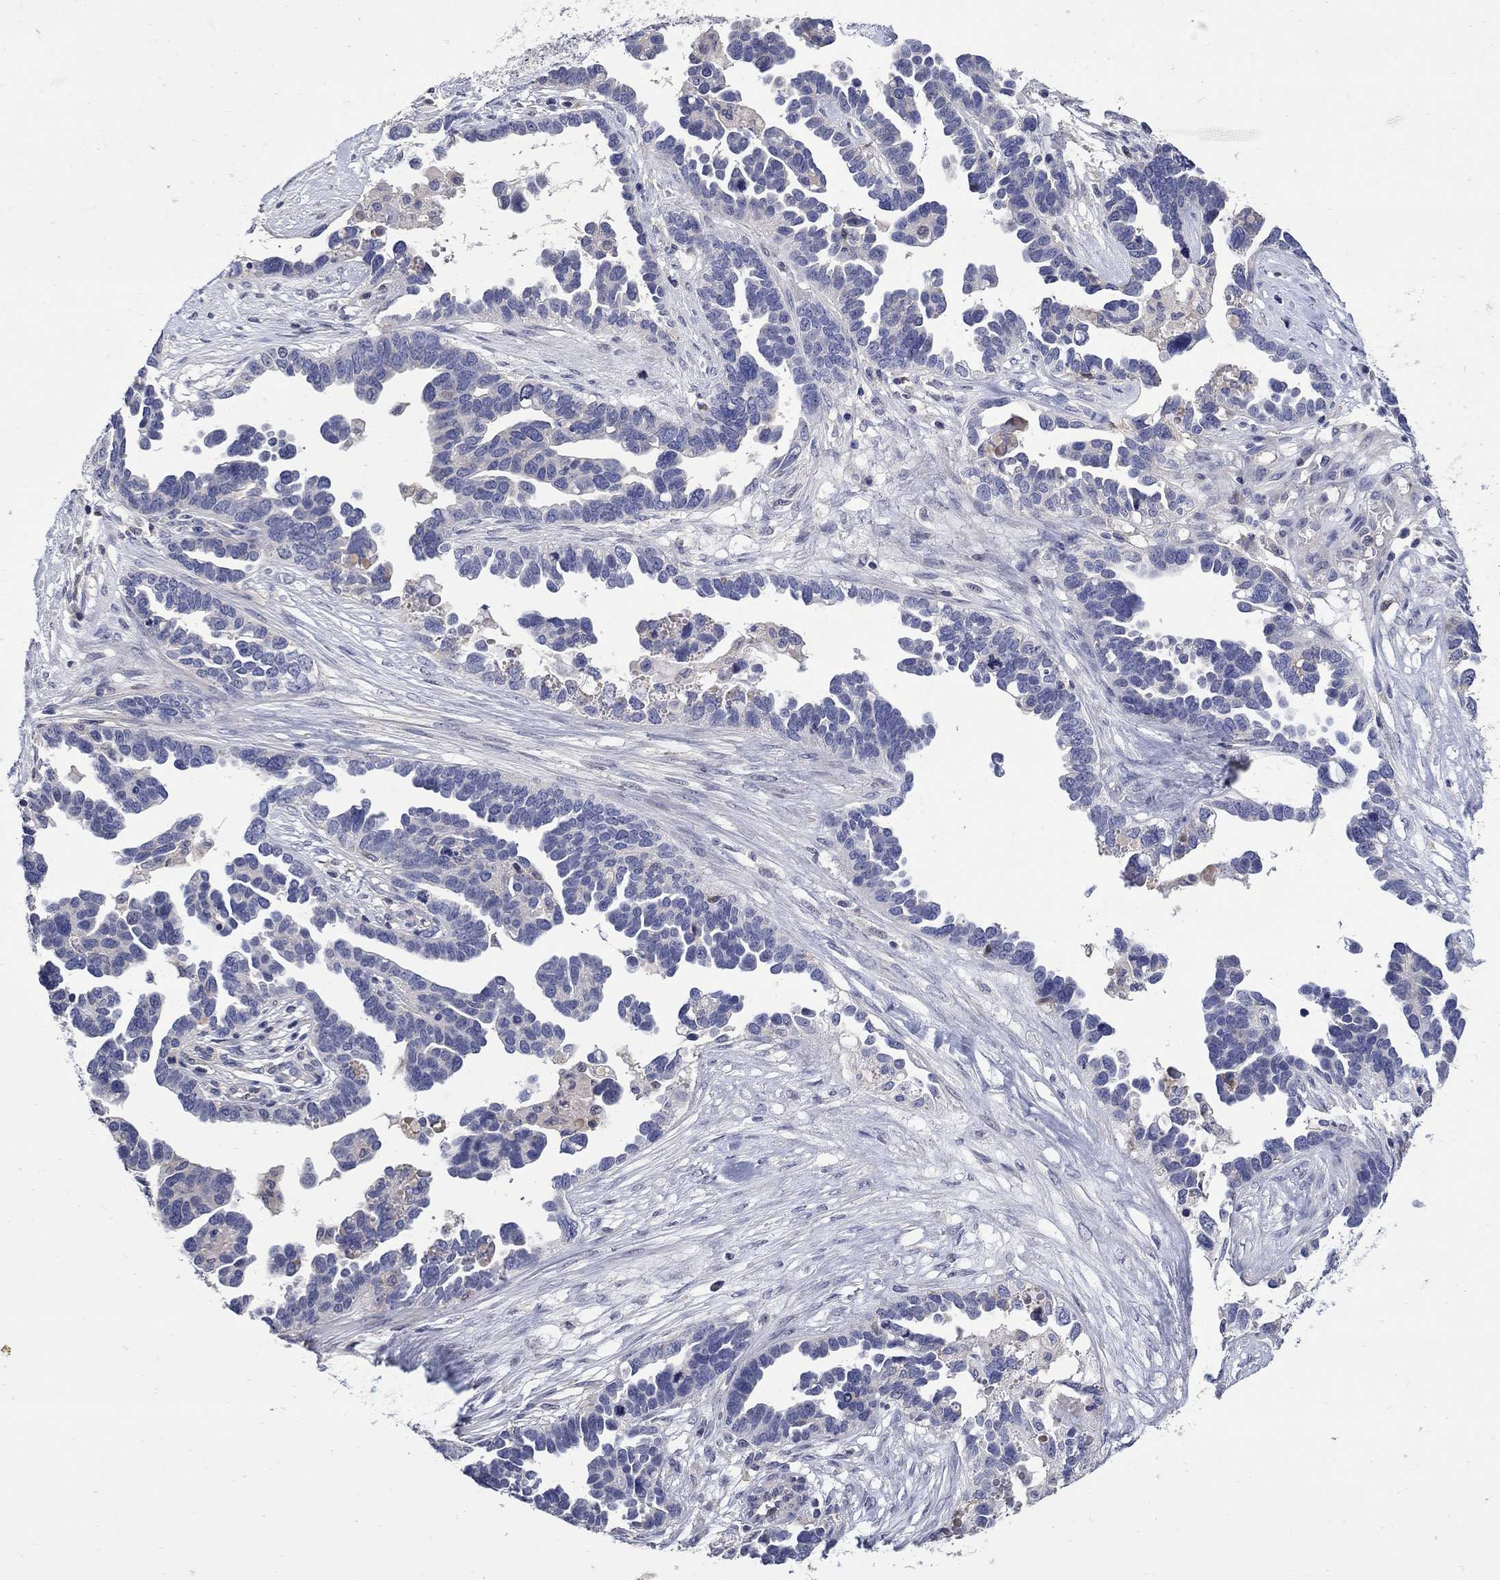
{"staining": {"intensity": "negative", "quantity": "none", "location": "none"}, "tissue": "ovarian cancer", "cell_type": "Tumor cells", "image_type": "cancer", "snomed": [{"axis": "morphology", "description": "Cystadenocarcinoma, serous, NOS"}, {"axis": "topography", "description": "Ovary"}], "caption": "This is an immunohistochemistry photomicrograph of ovarian serous cystadenocarcinoma. There is no staining in tumor cells.", "gene": "CETN1", "patient": {"sex": "female", "age": 54}}